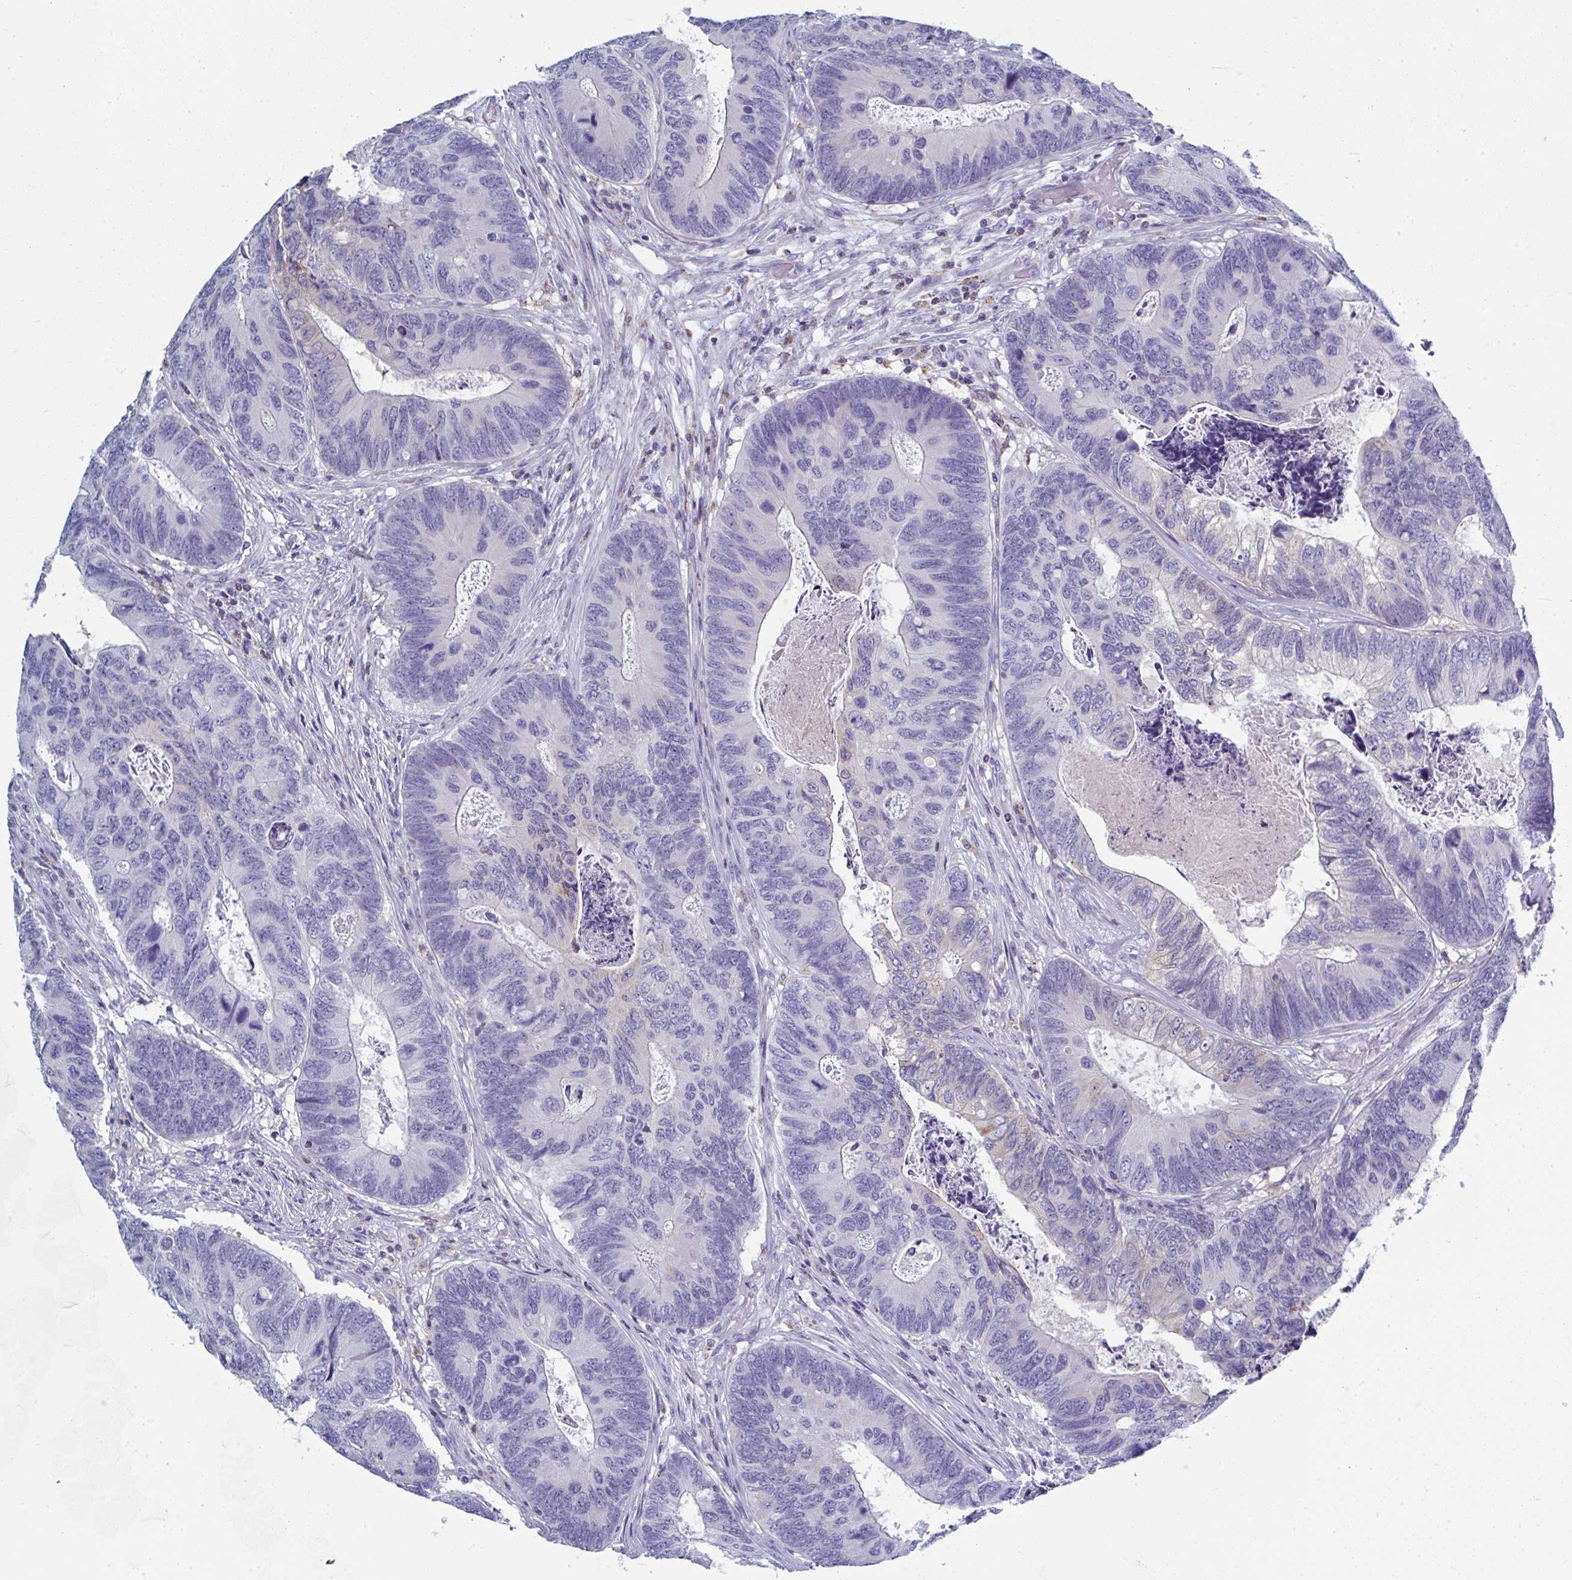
{"staining": {"intensity": "negative", "quantity": "none", "location": "none"}, "tissue": "colorectal cancer", "cell_type": "Tumor cells", "image_type": "cancer", "snomed": [{"axis": "morphology", "description": "Adenocarcinoma, NOS"}, {"axis": "topography", "description": "Colon"}], "caption": "High power microscopy histopathology image of an IHC histopathology image of colorectal cancer (adenocarcinoma), revealing no significant staining in tumor cells.", "gene": "MGAM2", "patient": {"sex": "female", "age": 67}}